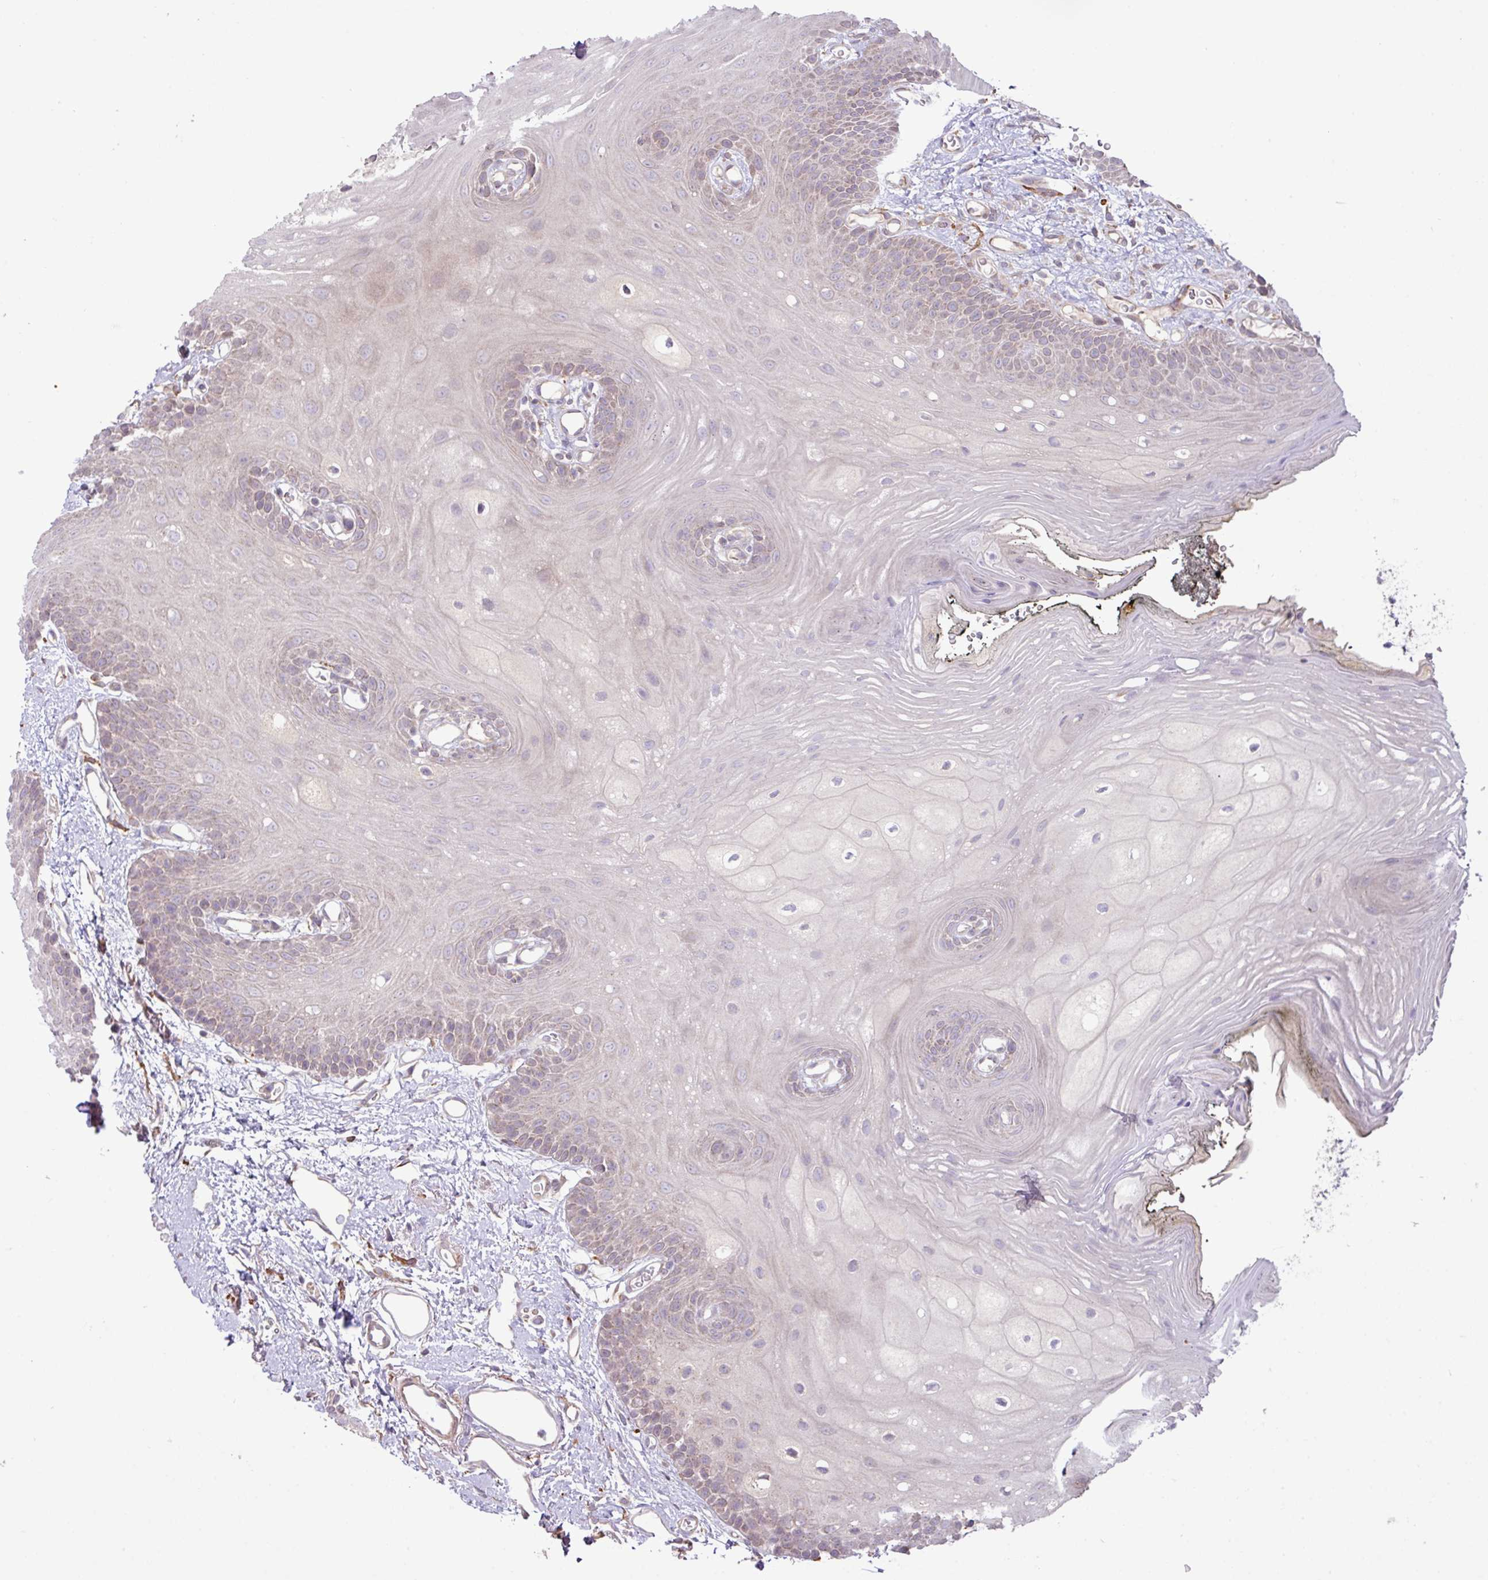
{"staining": {"intensity": "weak", "quantity": "25%-75%", "location": "cytoplasmic/membranous"}, "tissue": "oral mucosa", "cell_type": "Squamous epithelial cells", "image_type": "normal", "snomed": [{"axis": "morphology", "description": "Normal tissue, NOS"}, {"axis": "morphology", "description": "Squamous cell carcinoma, NOS"}, {"axis": "topography", "description": "Oral tissue"}, {"axis": "topography", "description": "Head-Neck"}], "caption": "Immunohistochemical staining of benign oral mucosa exhibits 25%-75% levels of weak cytoplasmic/membranous protein expression in about 25%-75% of squamous epithelial cells.", "gene": "ARHGEF25", "patient": {"sex": "female", "age": 81}}